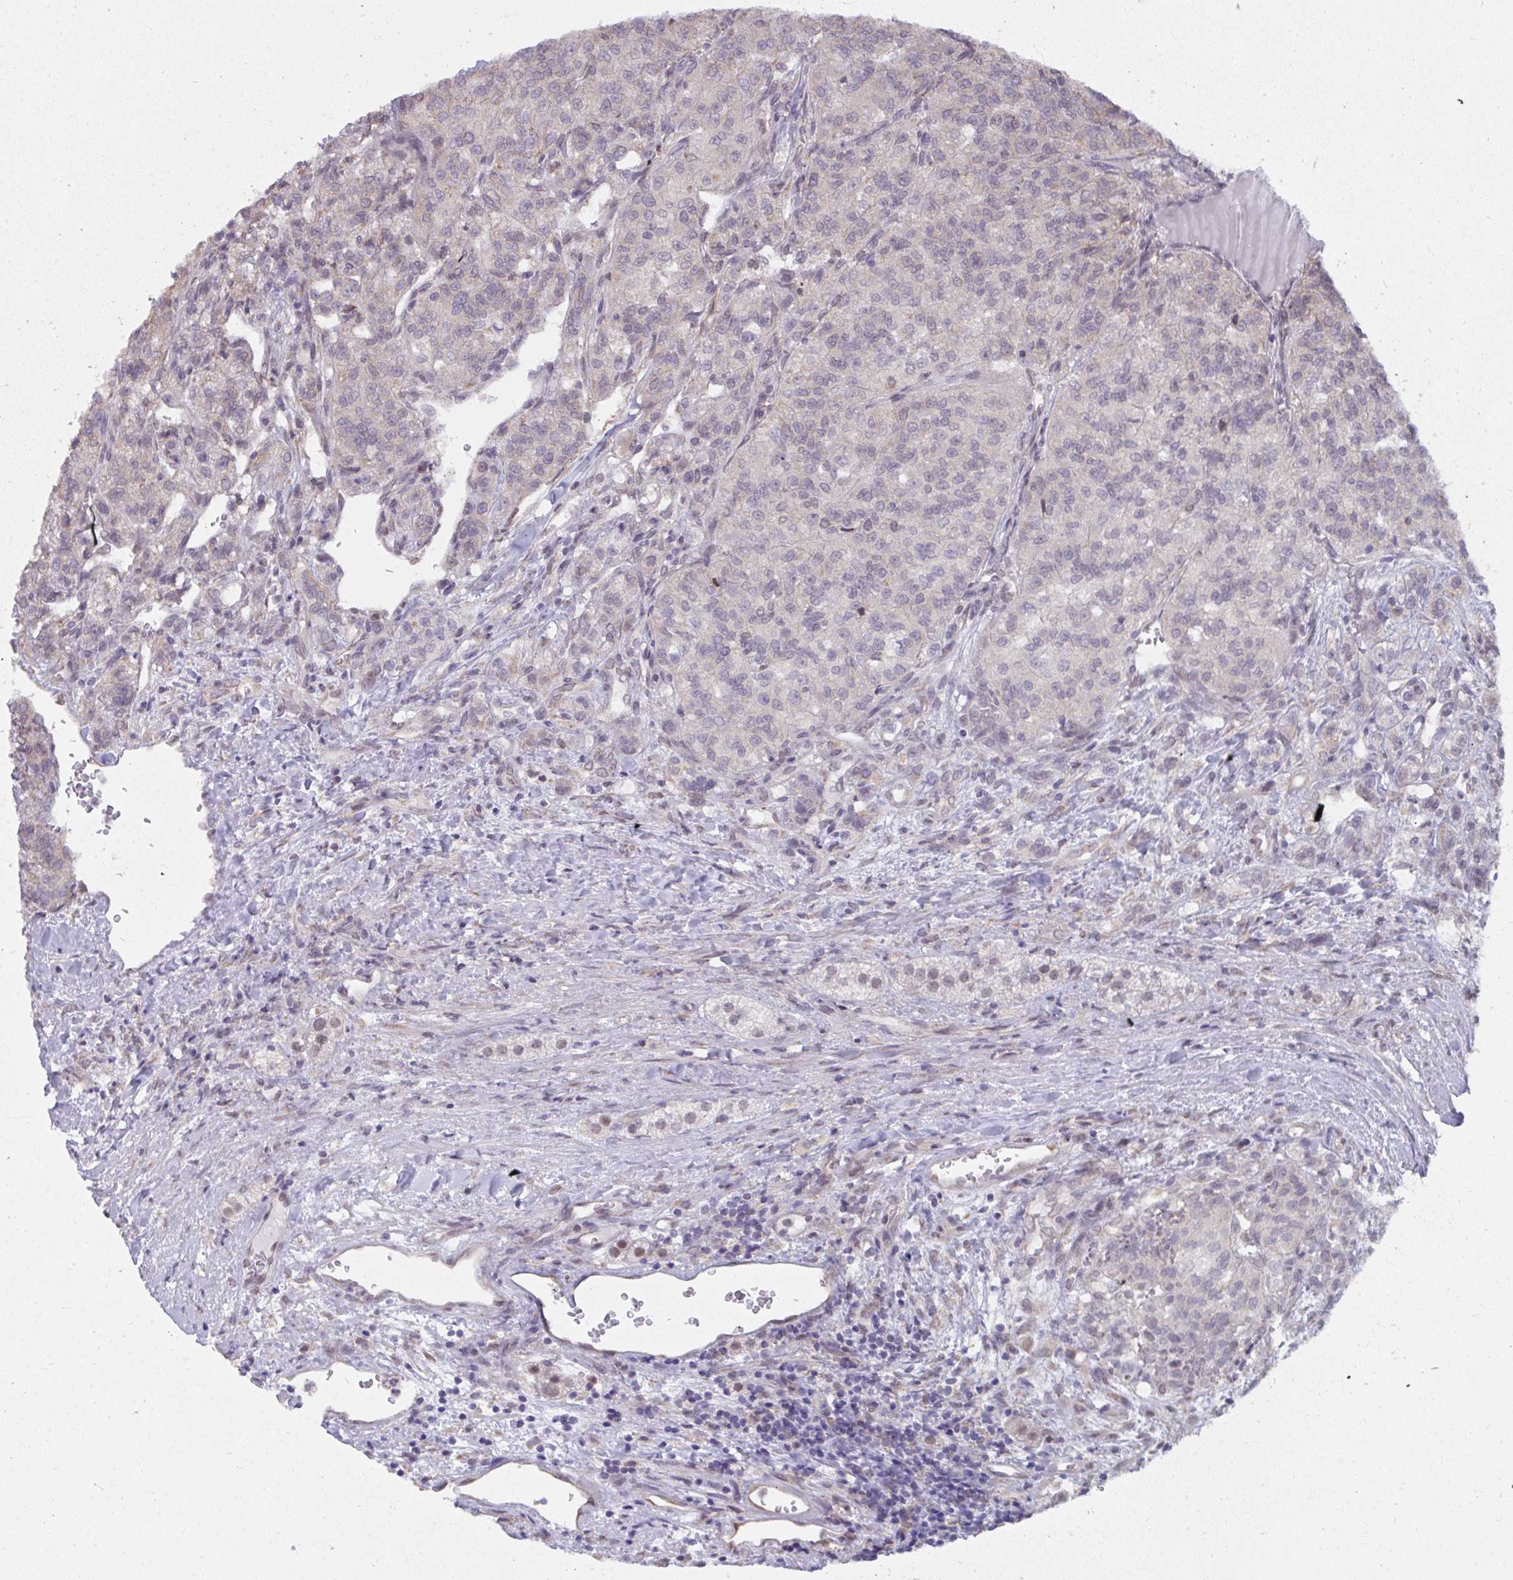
{"staining": {"intensity": "negative", "quantity": "none", "location": "none"}, "tissue": "renal cancer", "cell_type": "Tumor cells", "image_type": "cancer", "snomed": [{"axis": "morphology", "description": "Adenocarcinoma, NOS"}, {"axis": "topography", "description": "Kidney"}], "caption": "The immunohistochemistry (IHC) micrograph has no significant staining in tumor cells of renal adenocarcinoma tissue. Nuclei are stained in blue.", "gene": "NMNAT1", "patient": {"sex": "female", "age": 63}}